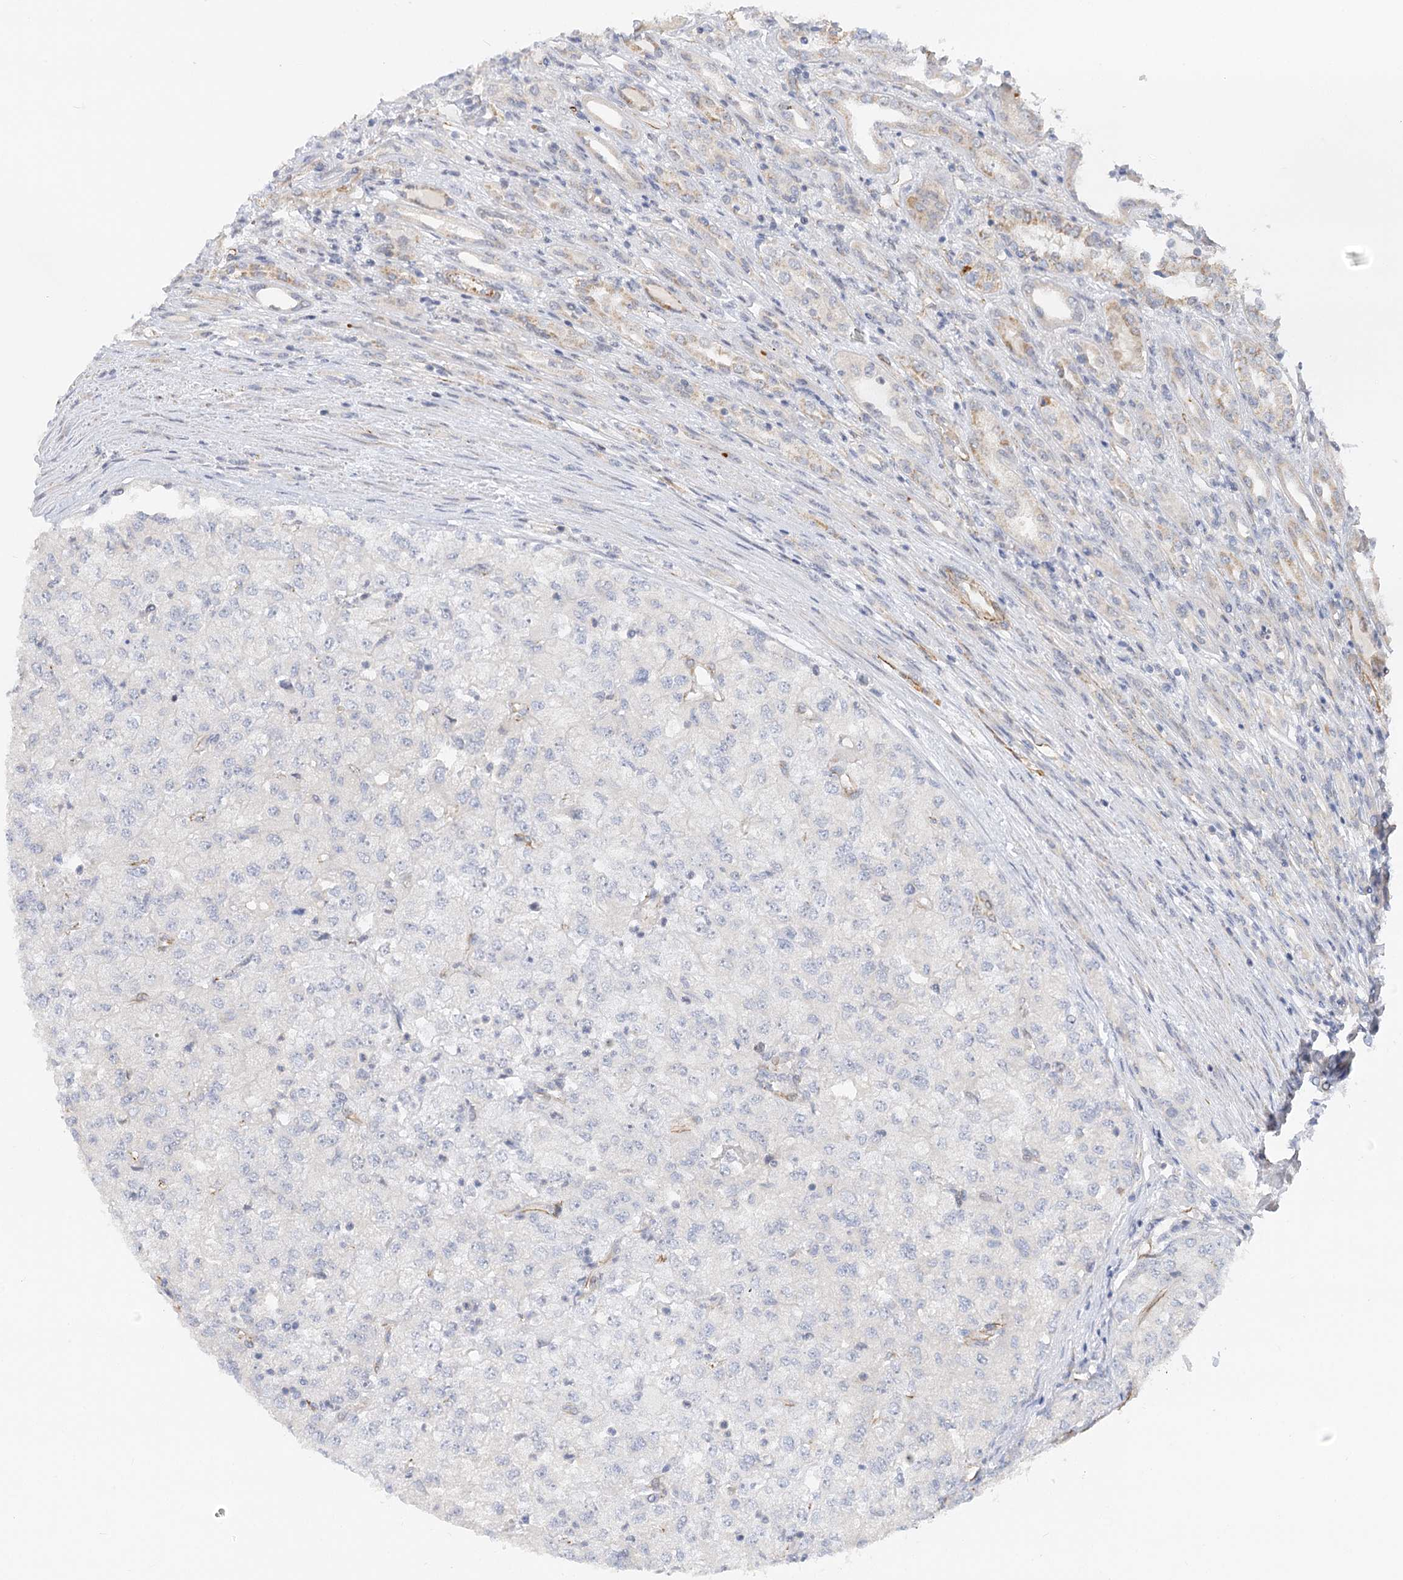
{"staining": {"intensity": "negative", "quantity": "none", "location": "none"}, "tissue": "renal cancer", "cell_type": "Tumor cells", "image_type": "cancer", "snomed": [{"axis": "morphology", "description": "Adenocarcinoma, NOS"}, {"axis": "topography", "description": "Kidney"}], "caption": "IHC image of neoplastic tissue: human renal cancer (adenocarcinoma) stained with DAB demonstrates no significant protein positivity in tumor cells.", "gene": "NELL2", "patient": {"sex": "female", "age": 54}}